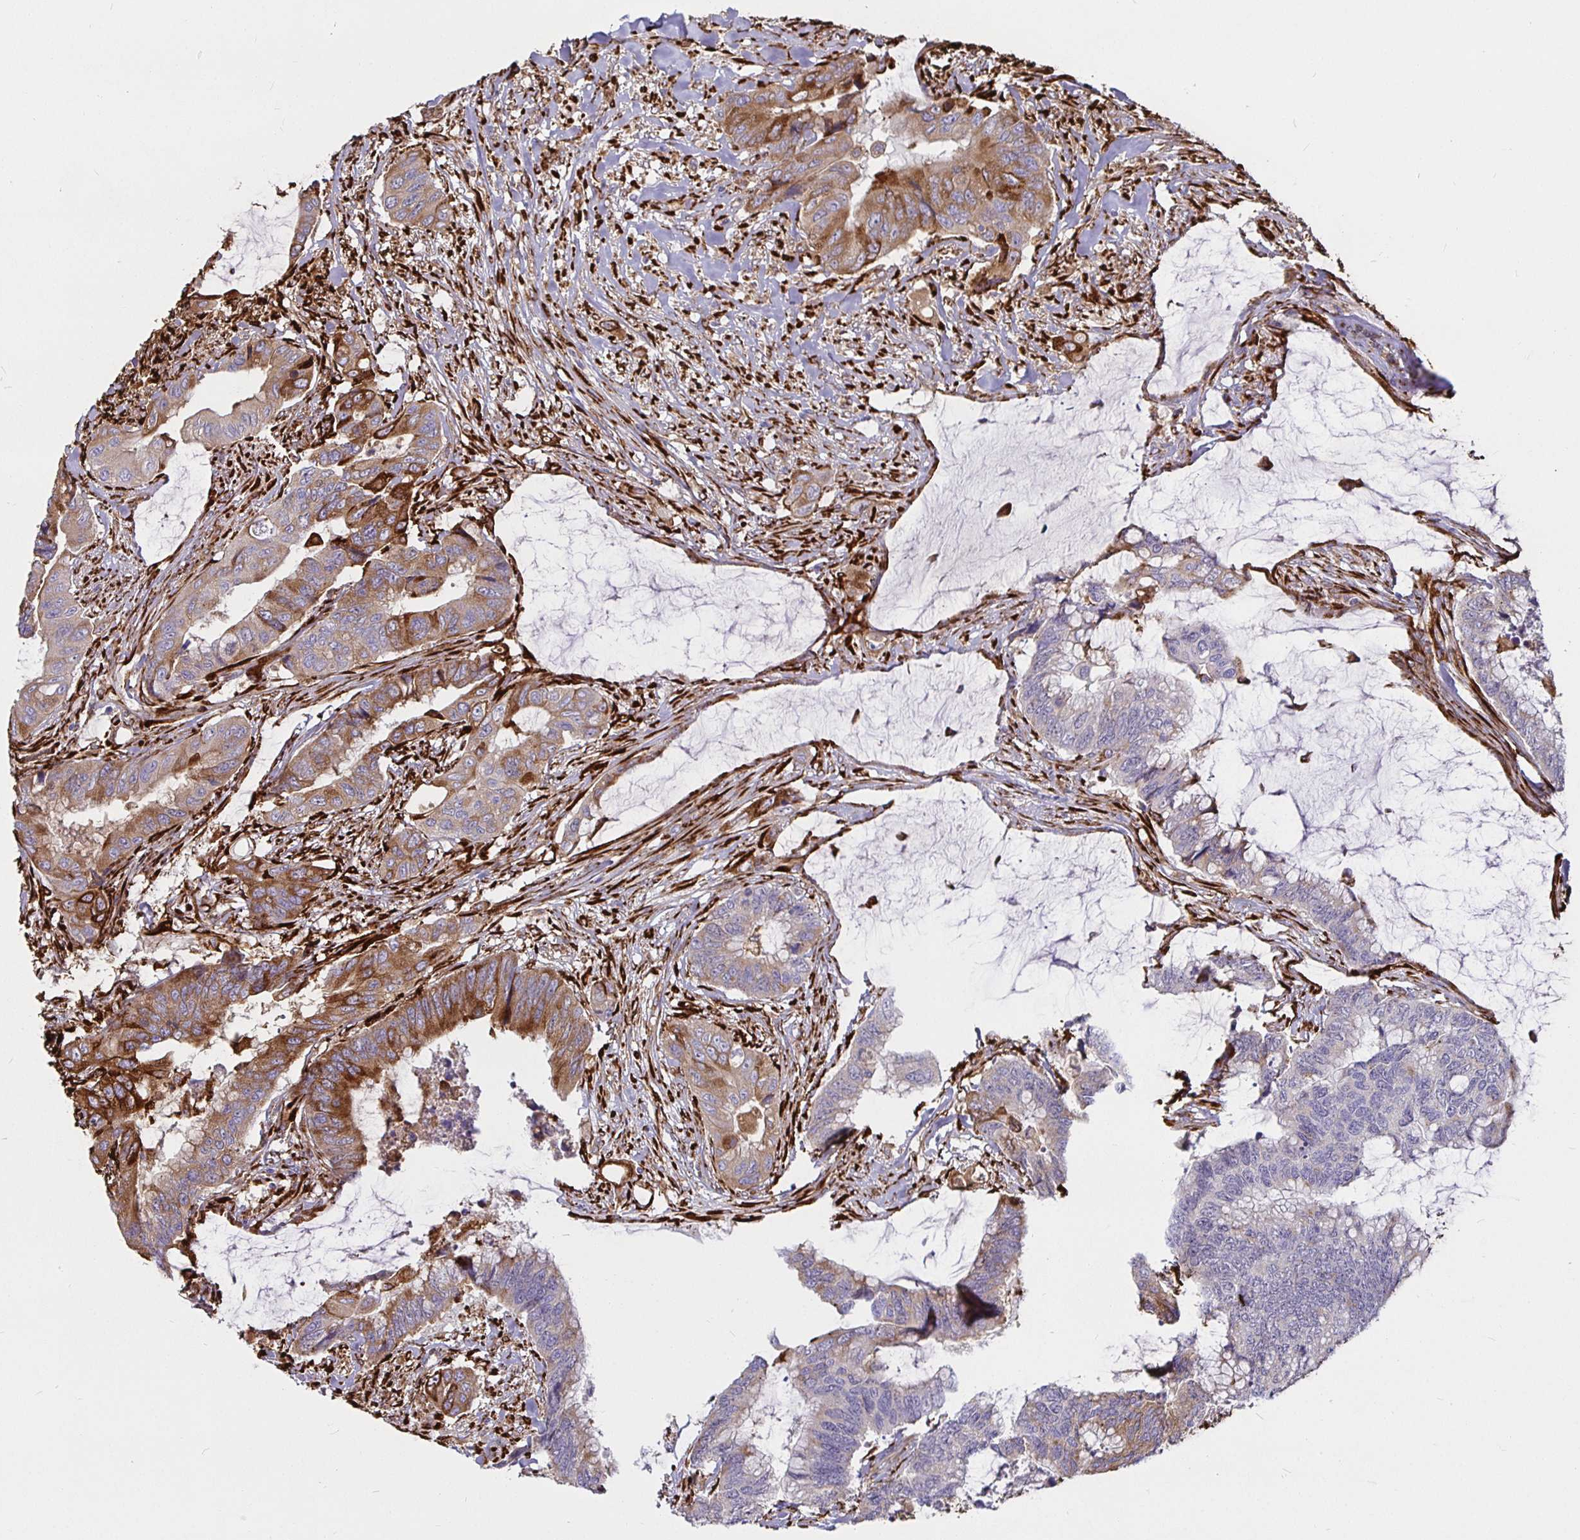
{"staining": {"intensity": "moderate", "quantity": "25%-75%", "location": "cytoplasmic/membranous"}, "tissue": "colorectal cancer", "cell_type": "Tumor cells", "image_type": "cancer", "snomed": [{"axis": "morphology", "description": "Adenocarcinoma, NOS"}, {"axis": "topography", "description": "Rectum"}], "caption": "Adenocarcinoma (colorectal) stained with a protein marker displays moderate staining in tumor cells.", "gene": "P4HA2", "patient": {"sex": "female", "age": 59}}